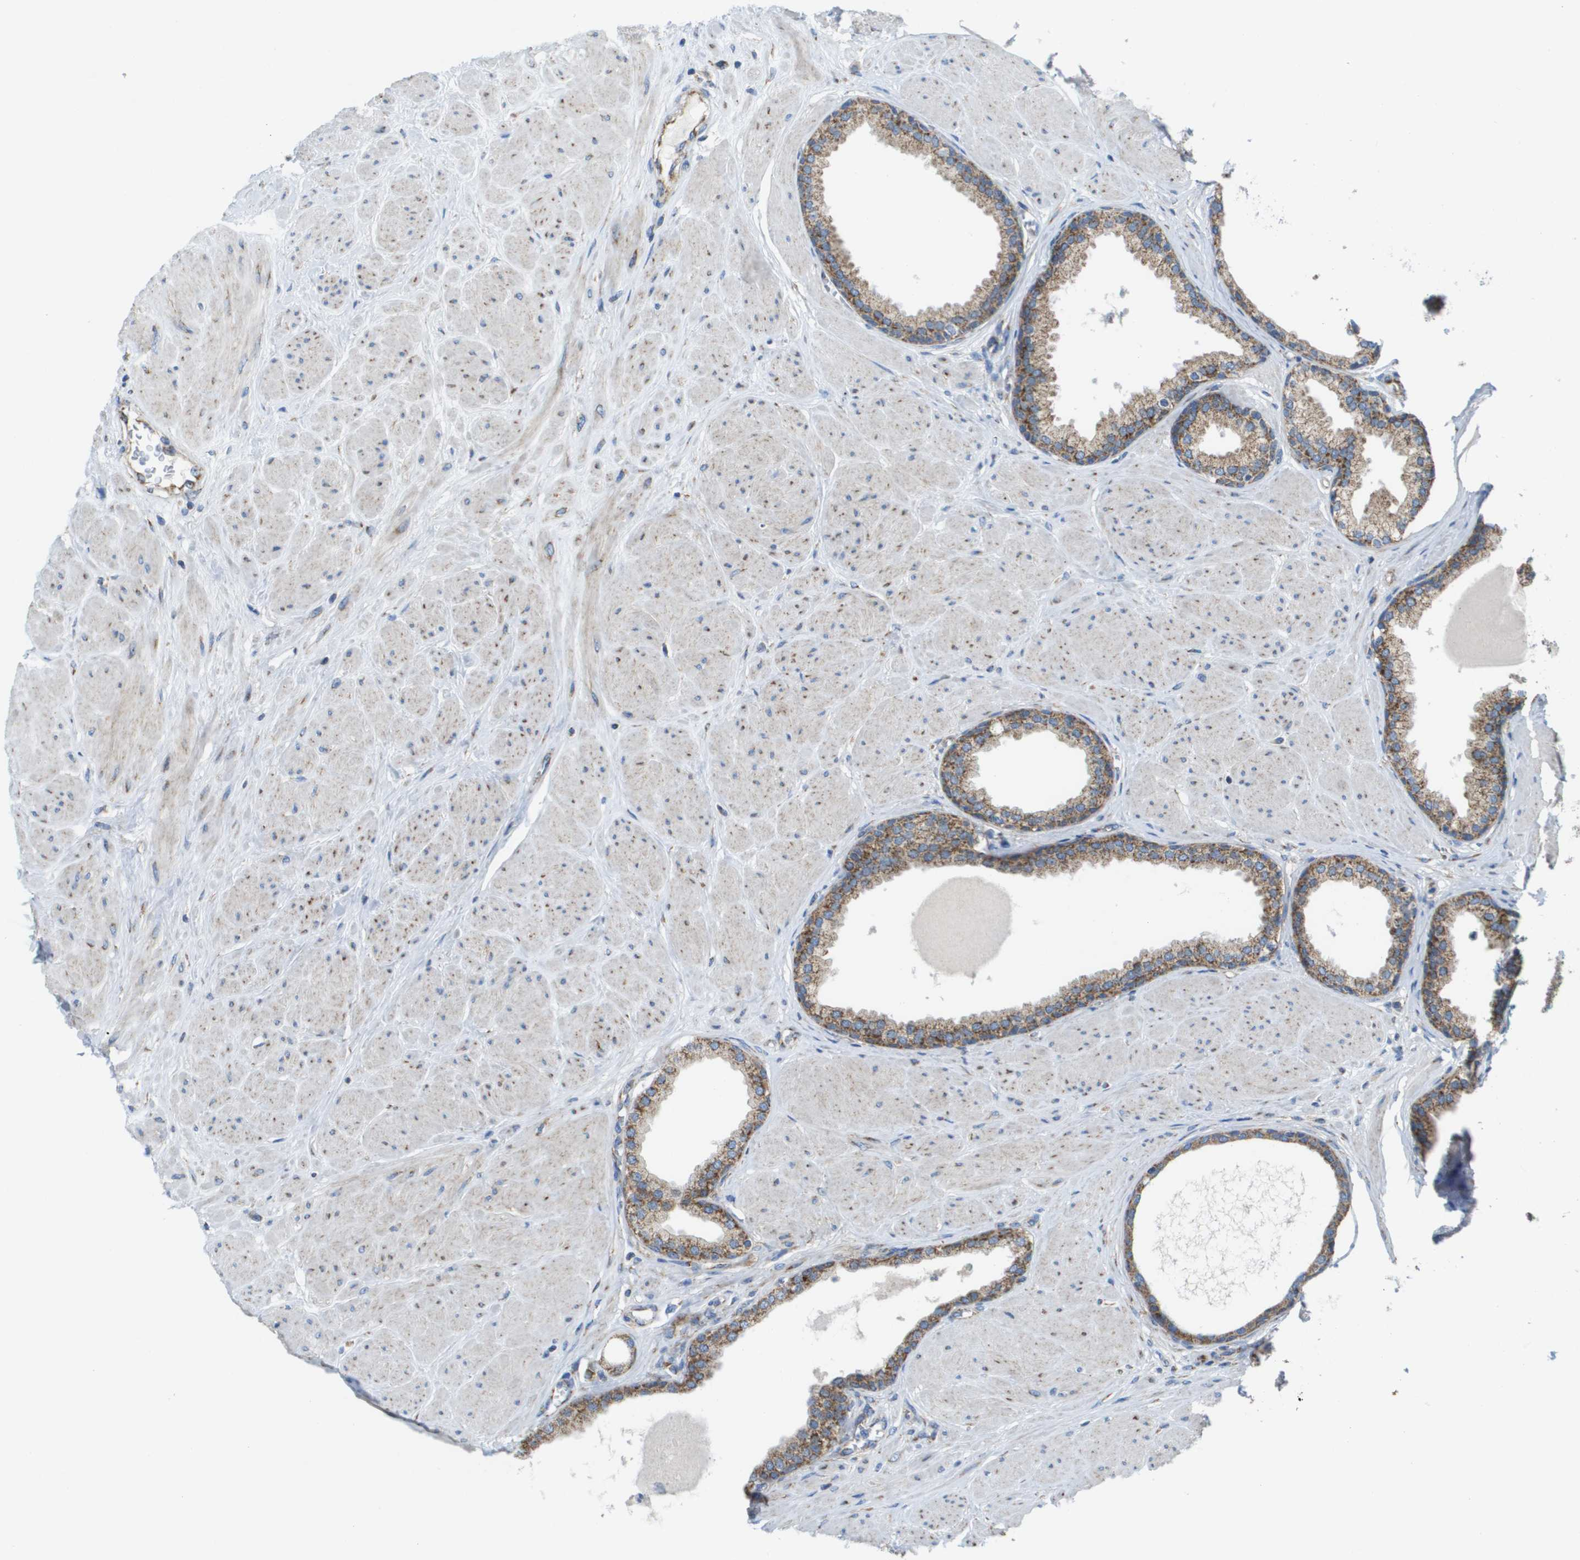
{"staining": {"intensity": "moderate", "quantity": ">75%", "location": "cytoplasmic/membranous"}, "tissue": "prostate", "cell_type": "Glandular cells", "image_type": "normal", "snomed": [{"axis": "morphology", "description": "Normal tissue, NOS"}, {"axis": "topography", "description": "Prostate"}], "caption": "This is a micrograph of IHC staining of benign prostate, which shows moderate staining in the cytoplasmic/membranous of glandular cells.", "gene": "FIS1", "patient": {"sex": "male", "age": 51}}